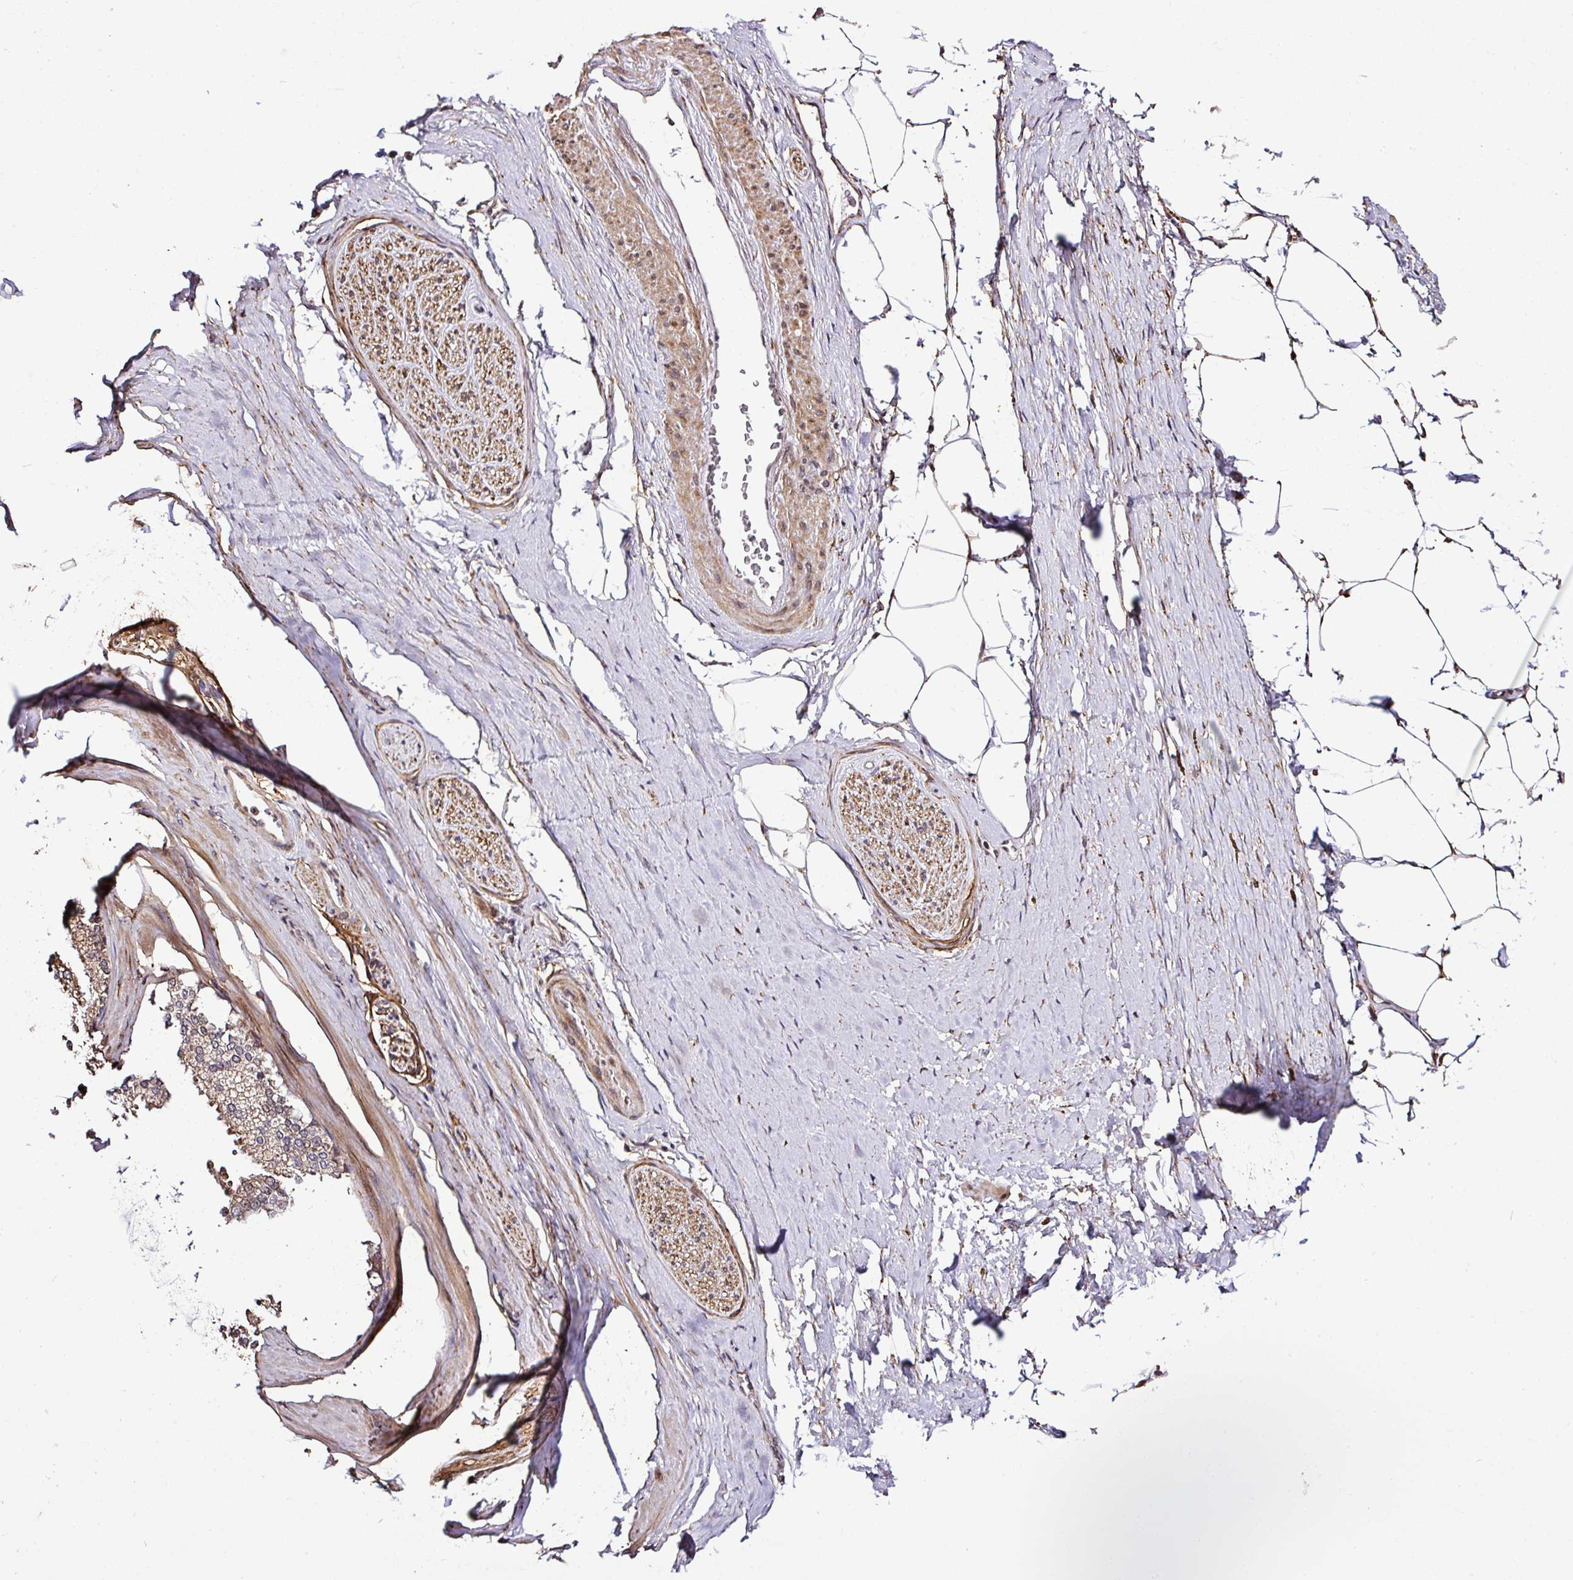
{"staining": {"intensity": "negative", "quantity": "none", "location": "none"}, "tissue": "adipose tissue", "cell_type": "Adipocytes", "image_type": "normal", "snomed": [{"axis": "morphology", "description": "Normal tissue, NOS"}, {"axis": "morphology", "description": "Adenocarcinoma, High grade"}, {"axis": "topography", "description": "Prostate"}, {"axis": "topography", "description": "Peripheral nerve tissue"}], "caption": "This is an IHC photomicrograph of normal human adipose tissue. There is no expression in adipocytes.", "gene": "FAM153A", "patient": {"sex": "male", "age": 68}}